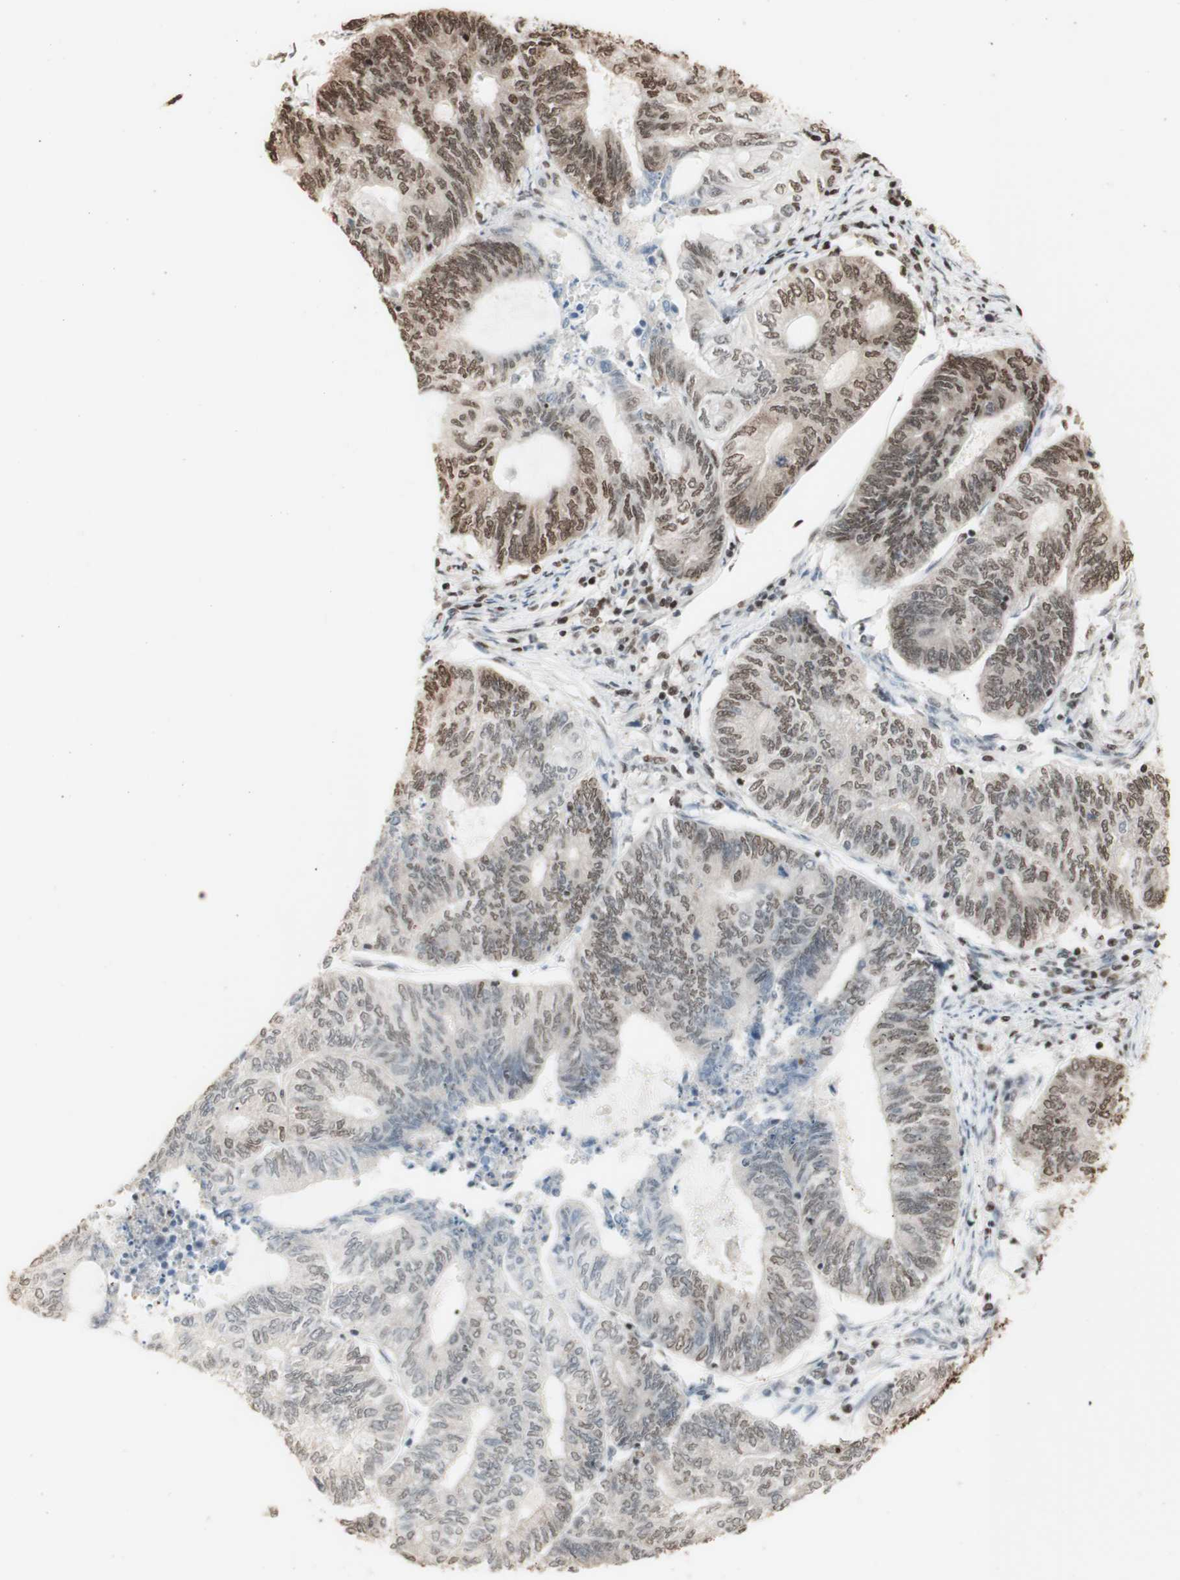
{"staining": {"intensity": "moderate", "quantity": "25%-75%", "location": "cytoplasmic/membranous,nuclear"}, "tissue": "endometrial cancer", "cell_type": "Tumor cells", "image_type": "cancer", "snomed": [{"axis": "morphology", "description": "Adenocarcinoma, NOS"}, {"axis": "topography", "description": "Uterus"}, {"axis": "topography", "description": "Endometrium"}], "caption": "The immunohistochemical stain highlights moderate cytoplasmic/membranous and nuclear staining in tumor cells of endometrial cancer tissue. (Brightfield microscopy of DAB IHC at high magnification).", "gene": "HNRNPA2B1", "patient": {"sex": "female", "age": 70}}